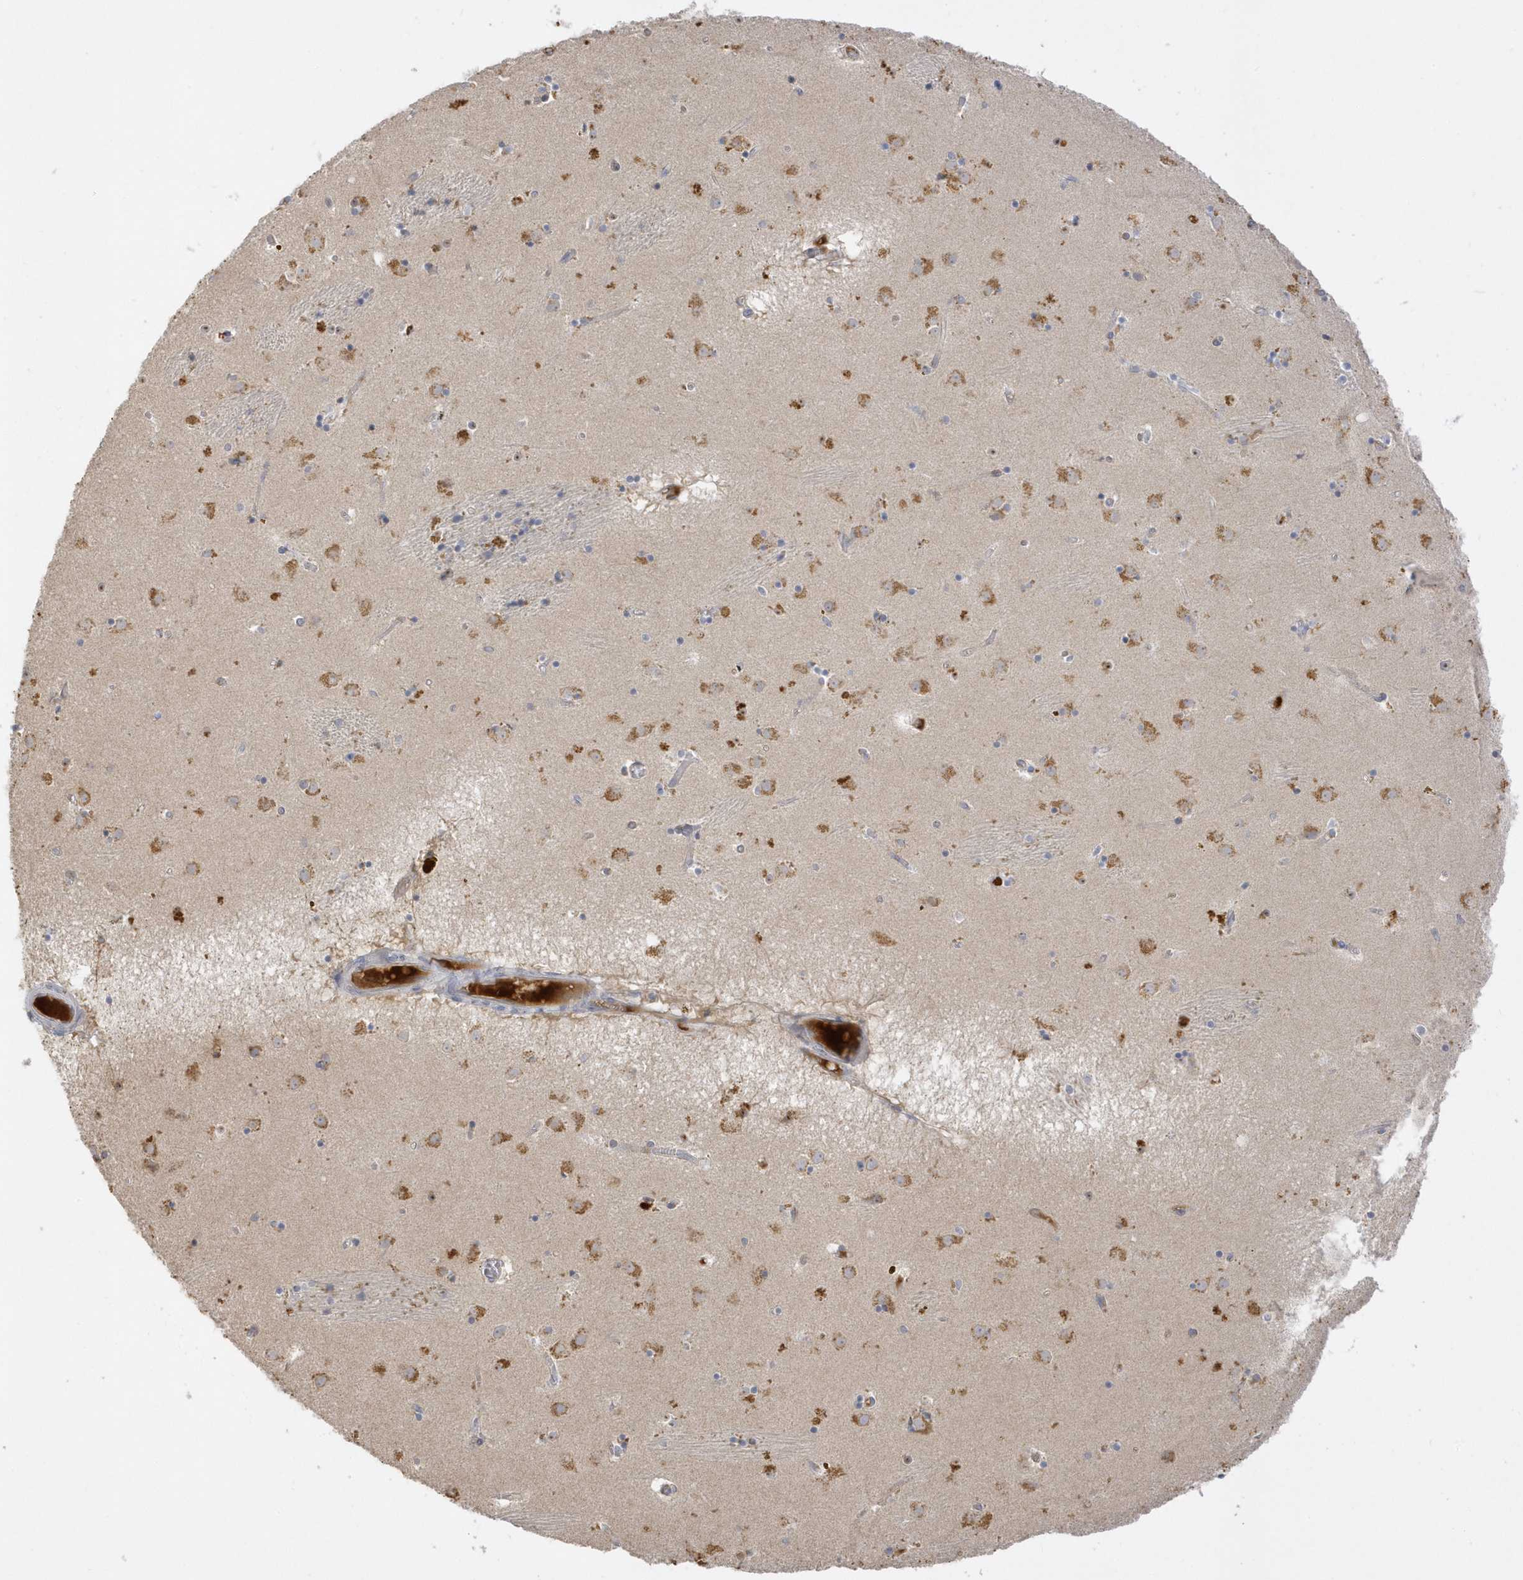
{"staining": {"intensity": "negative", "quantity": "none", "location": "none"}, "tissue": "caudate", "cell_type": "Glial cells", "image_type": "normal", "snomed": [{"axis": "morphology", "description": "Normal tissue, NOS"}, {"axis": "topography", "description": "Lateral ventricle wall"}], "caption": "Immunohistochemical staining of normal caudate displays no significant expression in glial cells.", "gene": "DPP9", "patient": {"sex": "male", "age": 70}}